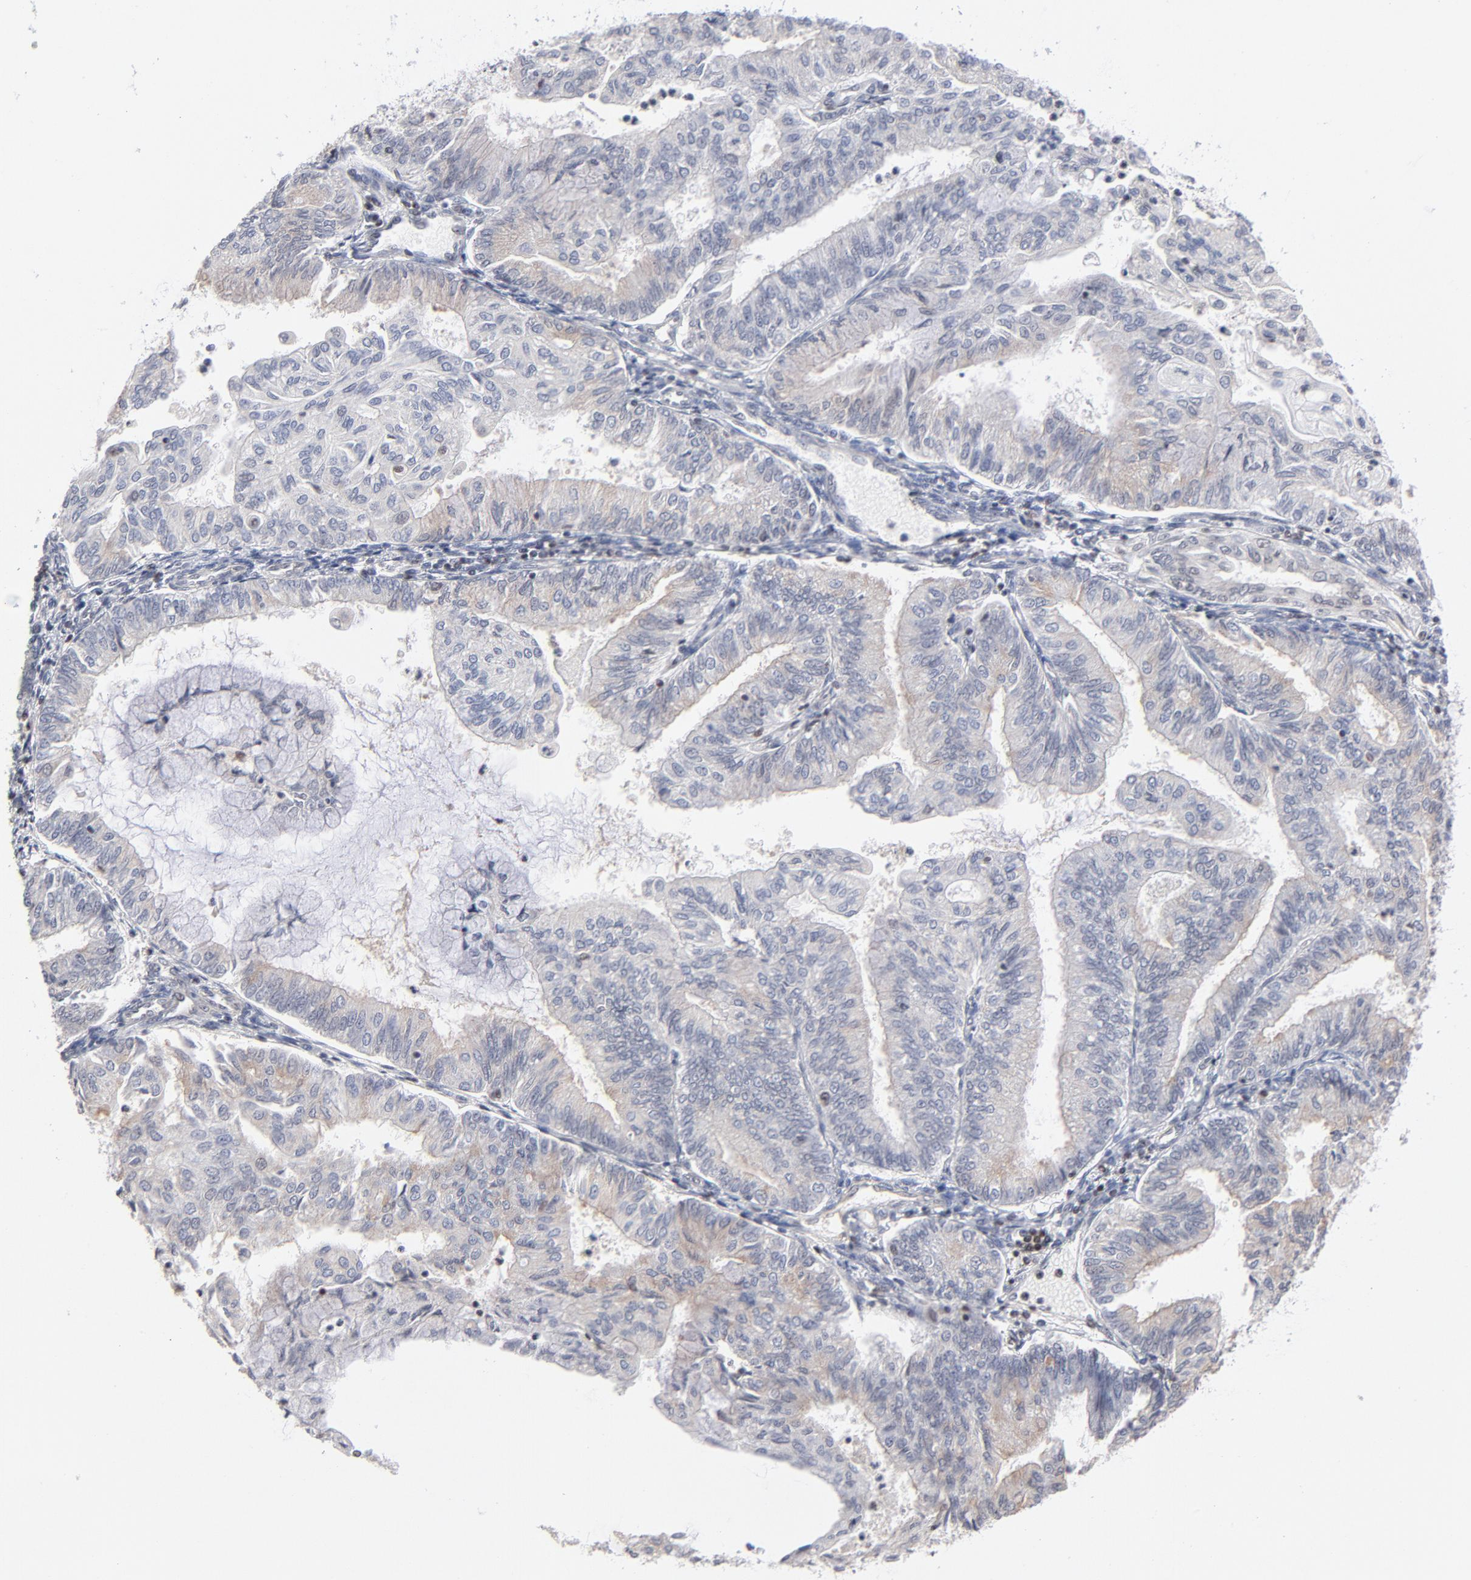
{"staining": {"intensity": "negative", "quantity": "none", "location": "none"}, "tissue": "endometrial cancer", "cell_type": "Tumor cells", "image_type": "cancer", "snomed": [{"axis": "morphology", "description": "Adenocarcinoma, NOS"}, {"axis": "topography", "description": "Endometrium"}], "caption": "Histopathology image shows no protein expression in tumor cells of endometrial cancer tissue.", "gene": "MAX", "patient": {"sex": "female", "age": 59}}